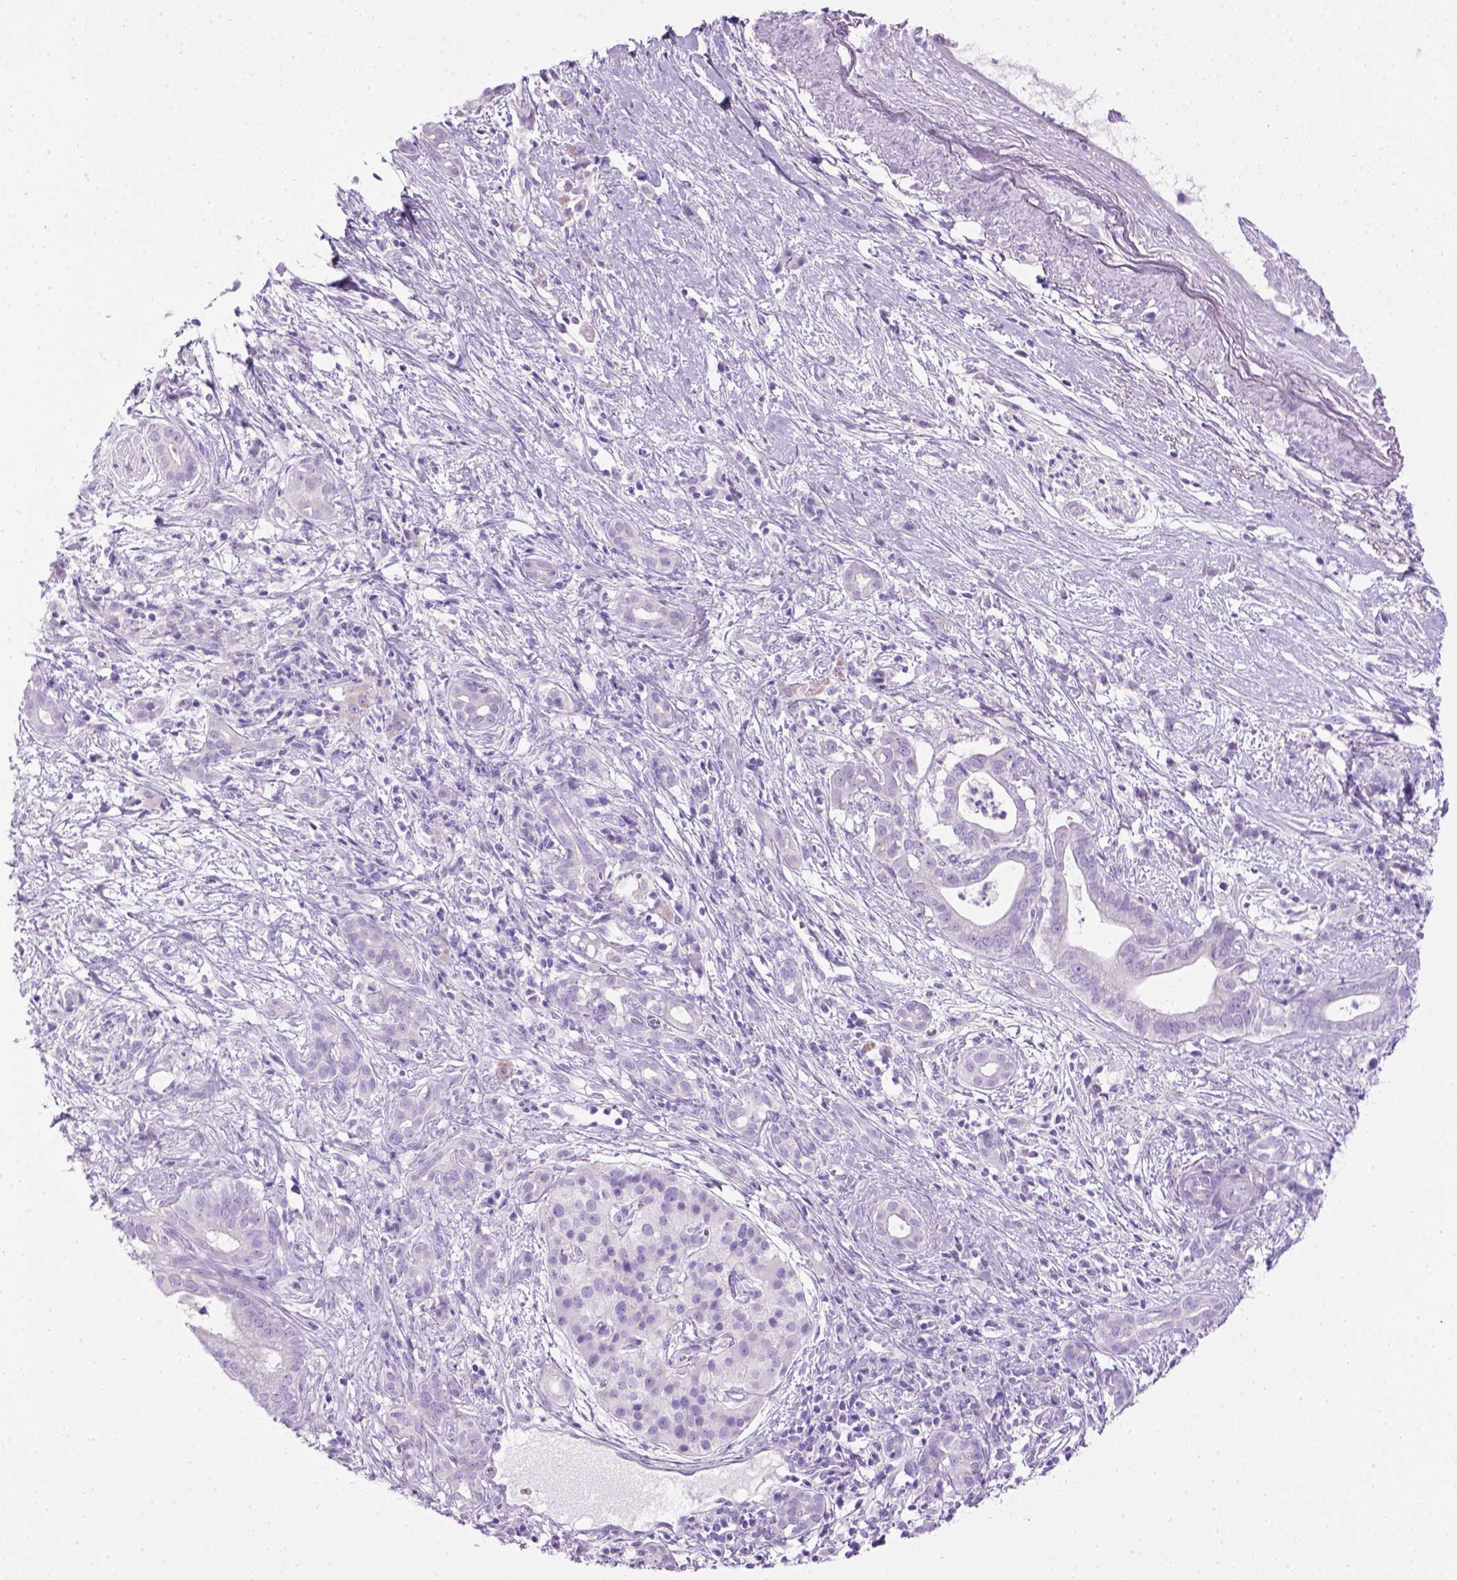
{"staining": {"intensity": "negative", "quantity": "none", "location": "none"}, "tissue": "pancreatic cancer", "cell_type": "Tumor cells", "image_type": "cancer", "snomed": [{"axis": "morphology", "description": "Adenocarcinoma, NOS"}, {"axis": "topography", "description": "Pancreas"}], "caption": "DAB (3,3'-diaminobenzidine) immunohistochemical staining of adenocarcinoma (pancreatic) demonstrates no significant staining in tumor cells.", "gene": "LELP1", "patient": {"sex": "male", "age": 61}}